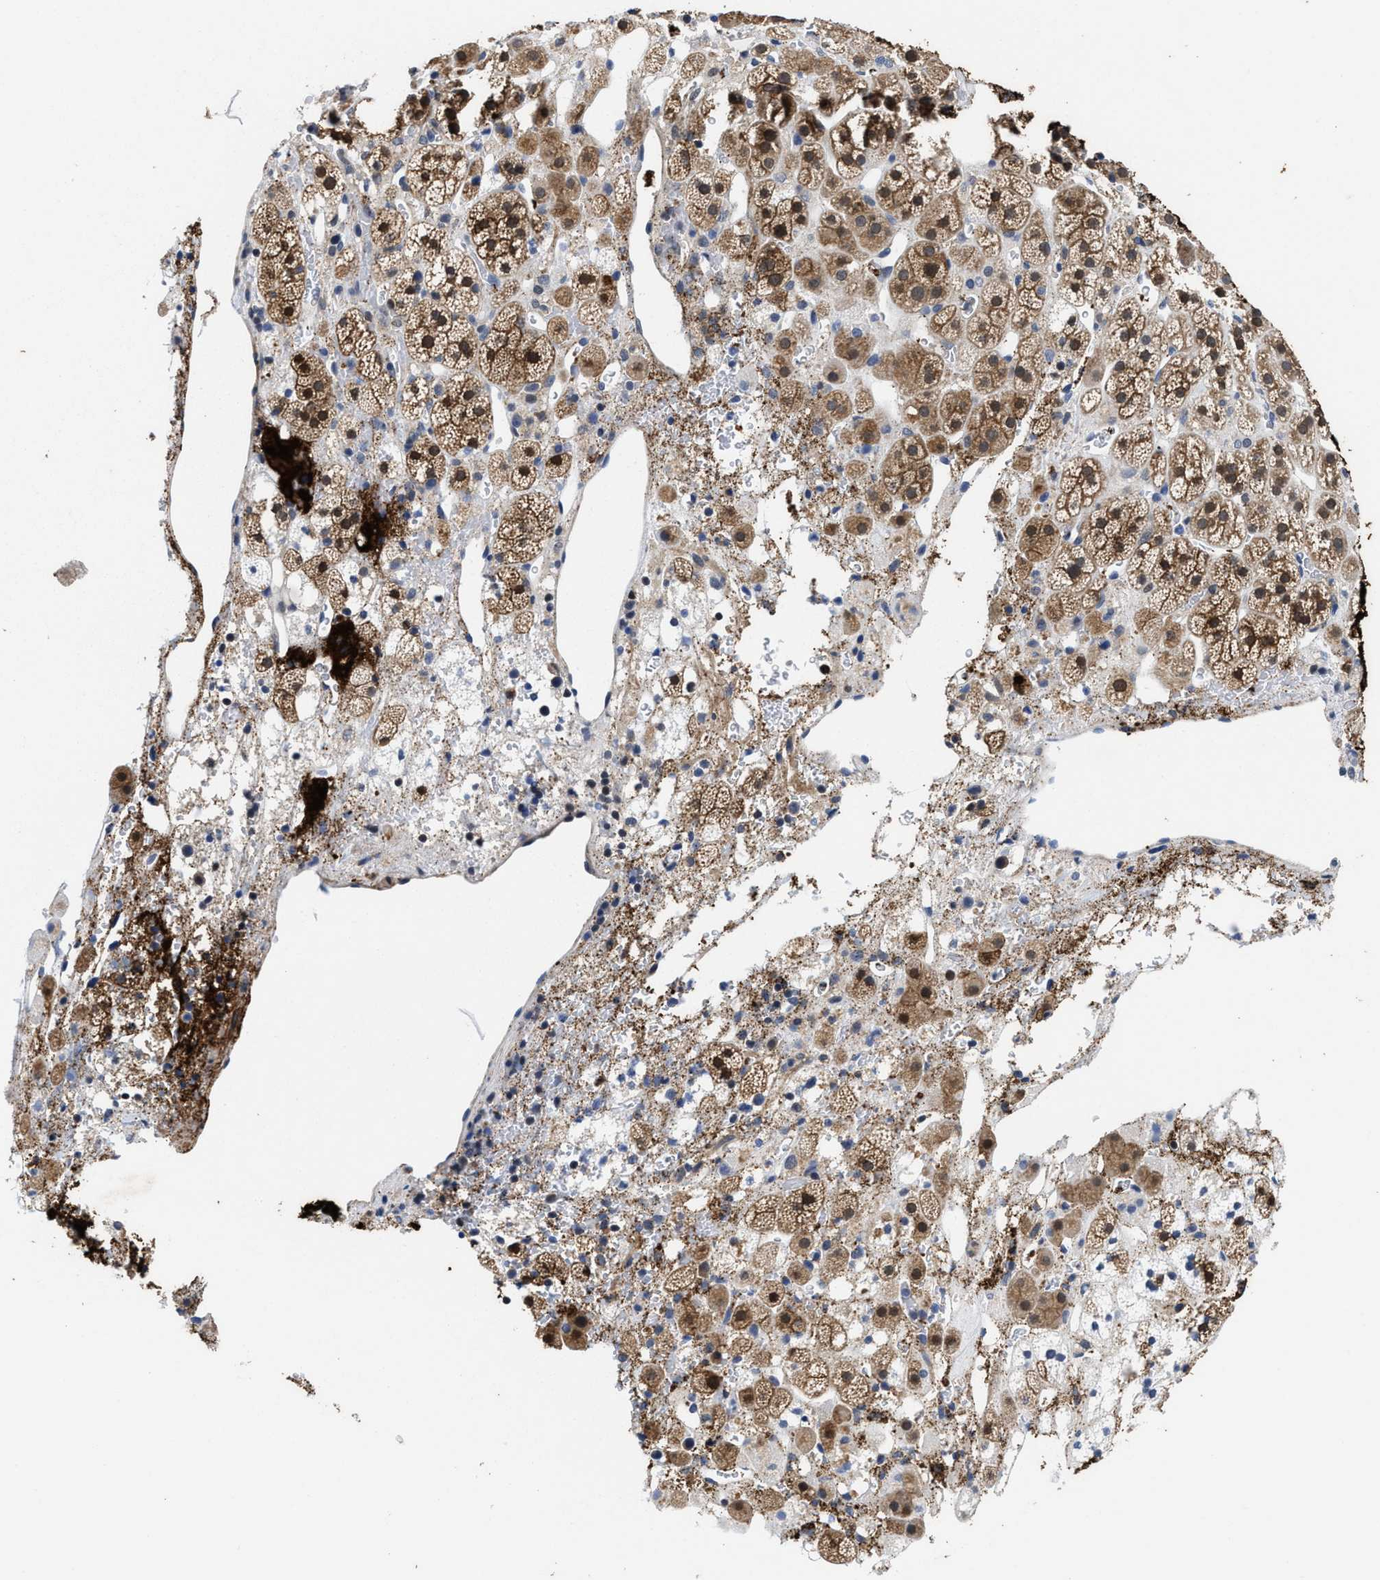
{"staining": {"intensity": "moderate", "quantity": ">75%", "location": "cytoplasmic/membranous,nuclear"}, "tissue": "adrenal gland", "cell_type": "Glandular cells", "image_type": "normal", "snomed": [{"axis": "morphology", "description": "Normal tissue, NOS"}, {"axis": "topography", "description": "Adrenal gland"}], "caption": "Protein staining shows moderate cytoplasmic/membranous,nuclear expression in approximately >75% of glandular cells in unremarkable adrenal gland. (Brightfield microscopy of DAB IHC at high magnification).", "gene": "KIF12", "patient": {"sex": "male", "age": 56}}